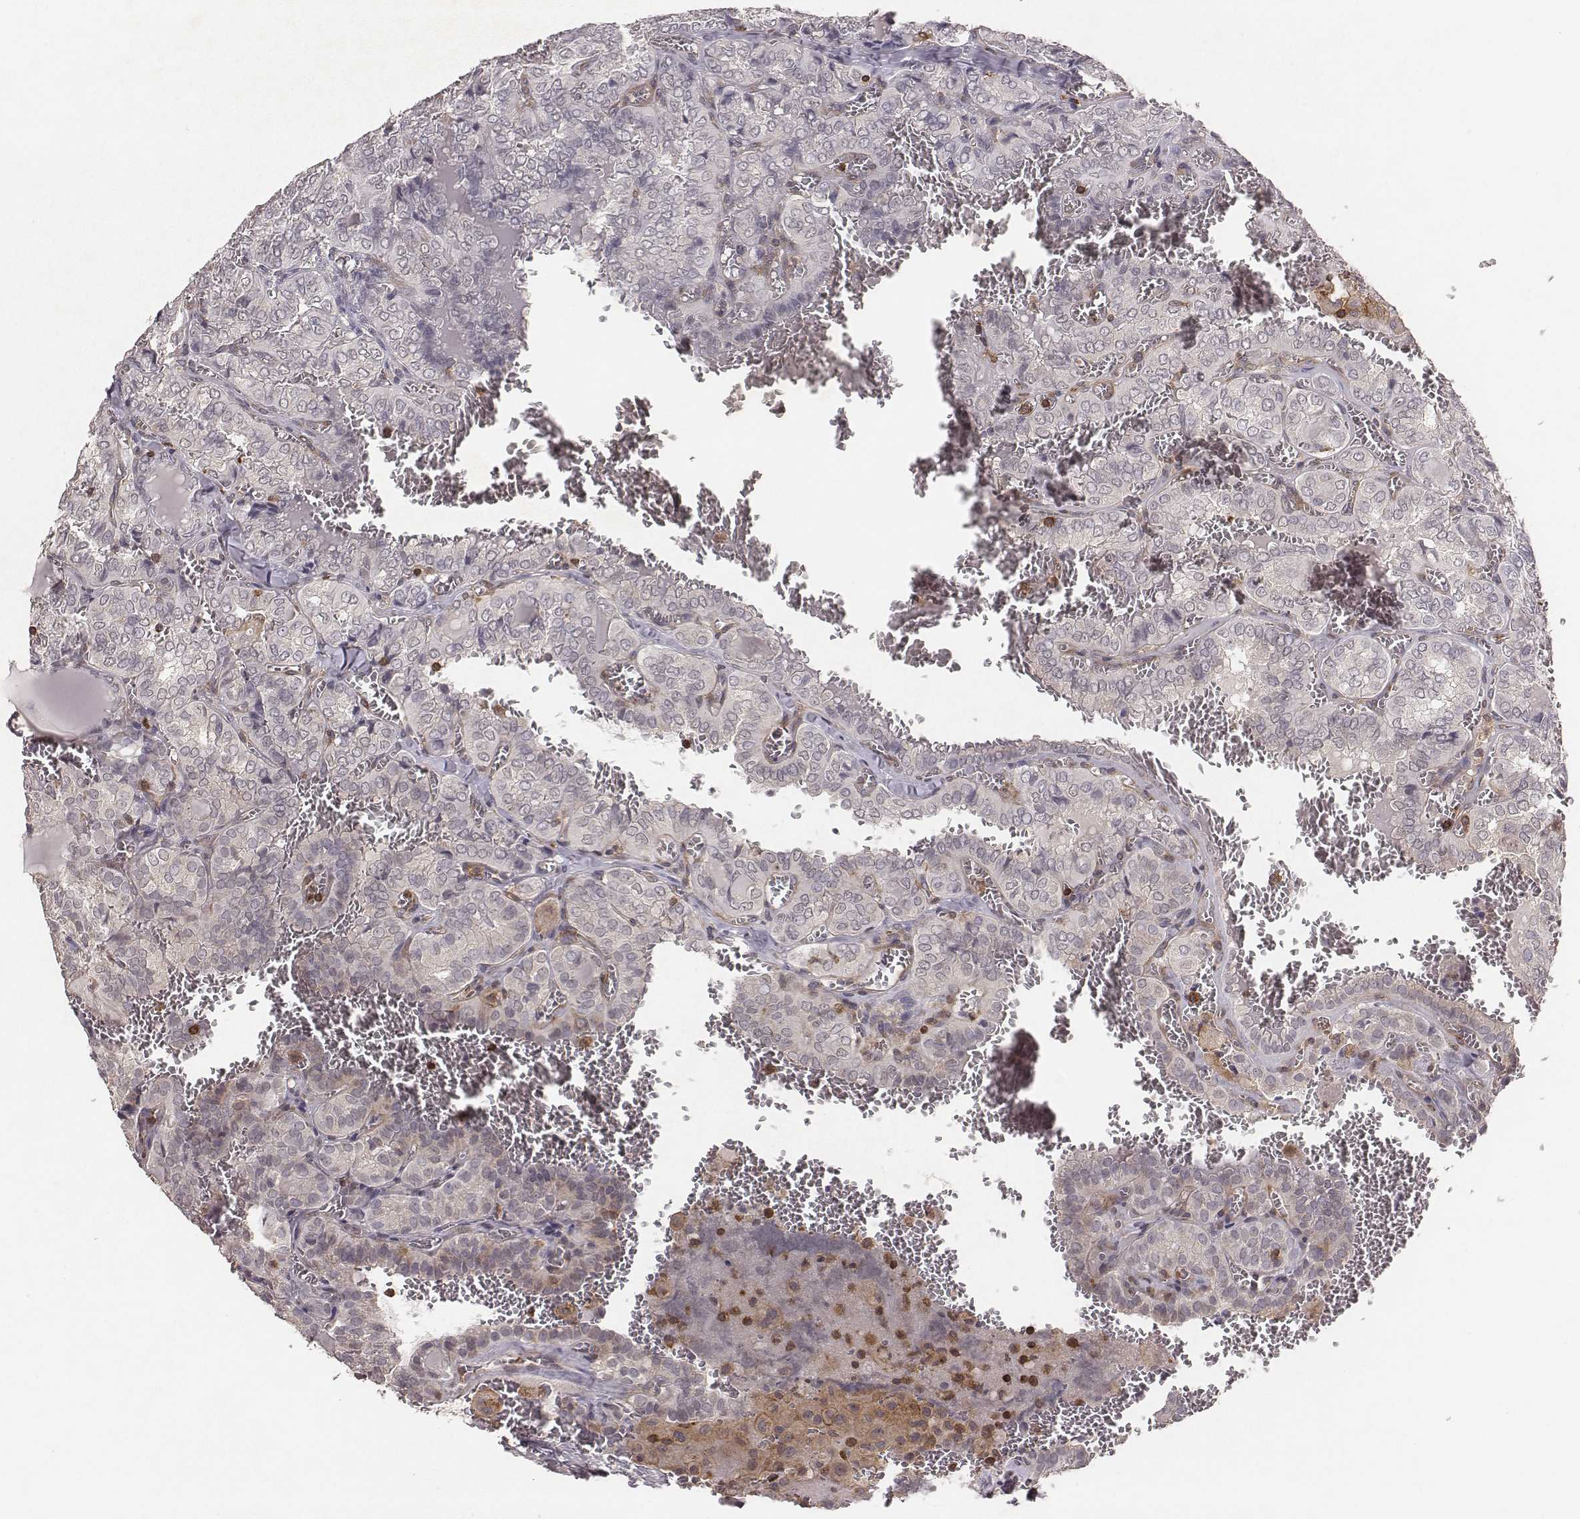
{"staining": {"intensity": "negative", "quantity": "none", "location": "none"}, "tissue": "thyroid cancer", "cell_type": "Tumor cells", "image_type": "cancer", "snomed": [{"axis": "morphology", "description": "Papillary adenocarcinoma, NOS"}, {"axis": "topography", "description": "Thyroid gland"}], "caption": "Image shows no protein expression in tumor cells of papillary adenocarcinoma (thyroid) tissue.", "gene": "PILRA", "patient": {"sex": "female", "age": 41}}